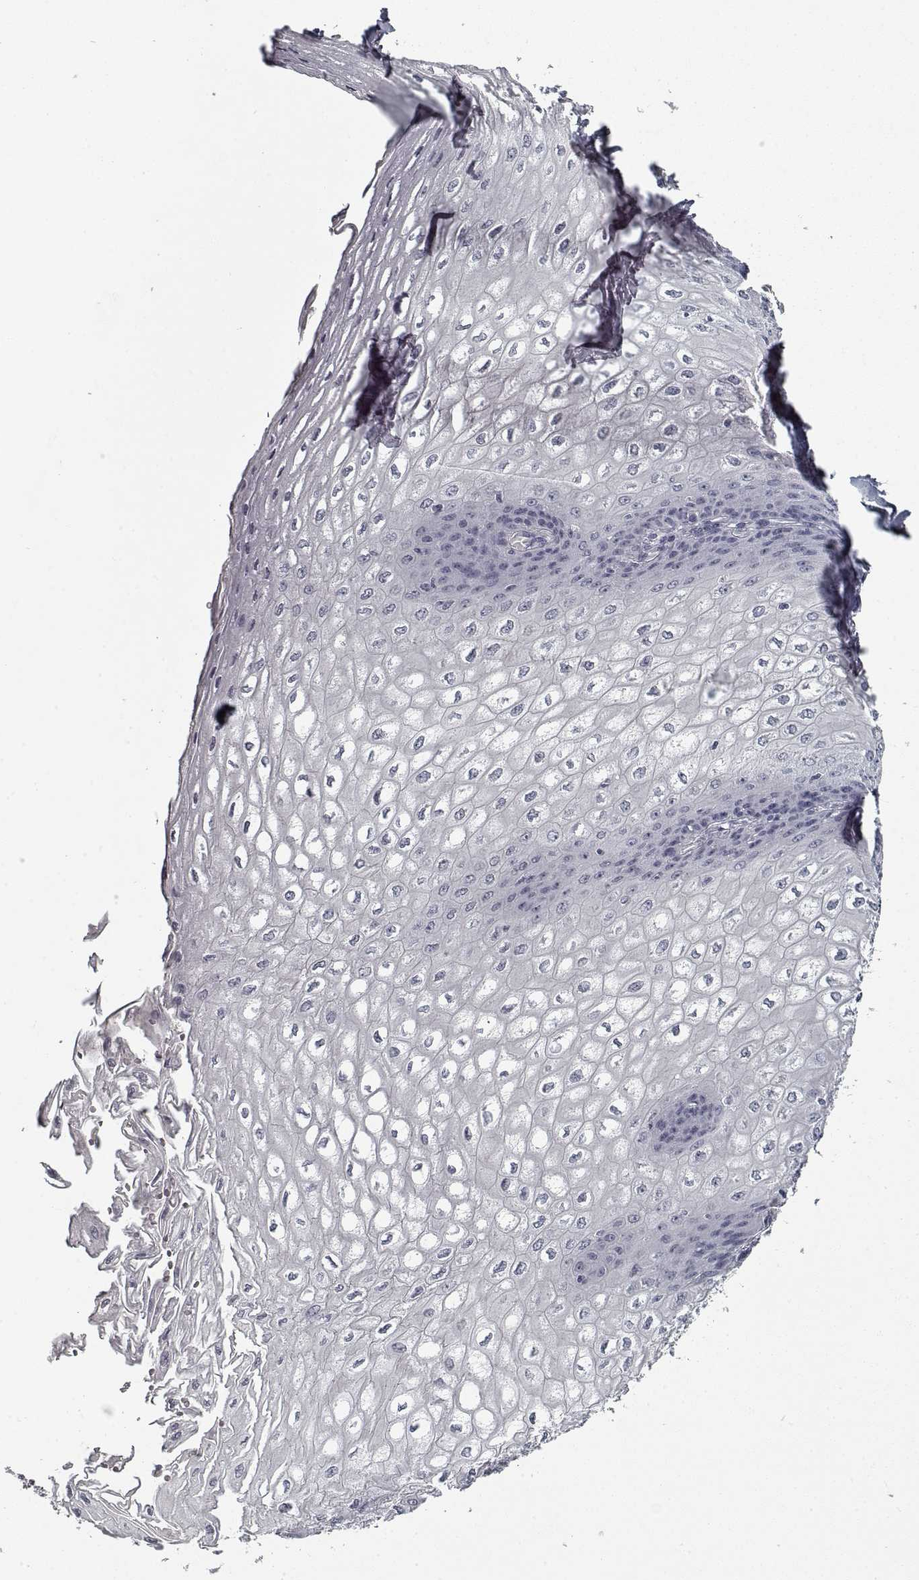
{"staining": {"intensity": "negative", "quantity": "none", "location": "none"}, "tissue": "esophagus", "cell_type": "Squamous epithelial cells", "image_type": "normal", "snomed": [{"axis": "morphology", "description": "Normal tissue, NOS"}, {"axis": "topography", "description": "Esophagus"}], "caption": "IHC image of benign esophagus: human esophagus stained with DAB reveals no significant protein staining in squamous epithelial cells. The staining is performed using DAB (3,3'-diaminobenzidine) brown chromogen with nuclei counter-stained in using hematoxylin.", "gene": "GAD2", "patient": {"sex": "male", "age": 58}}